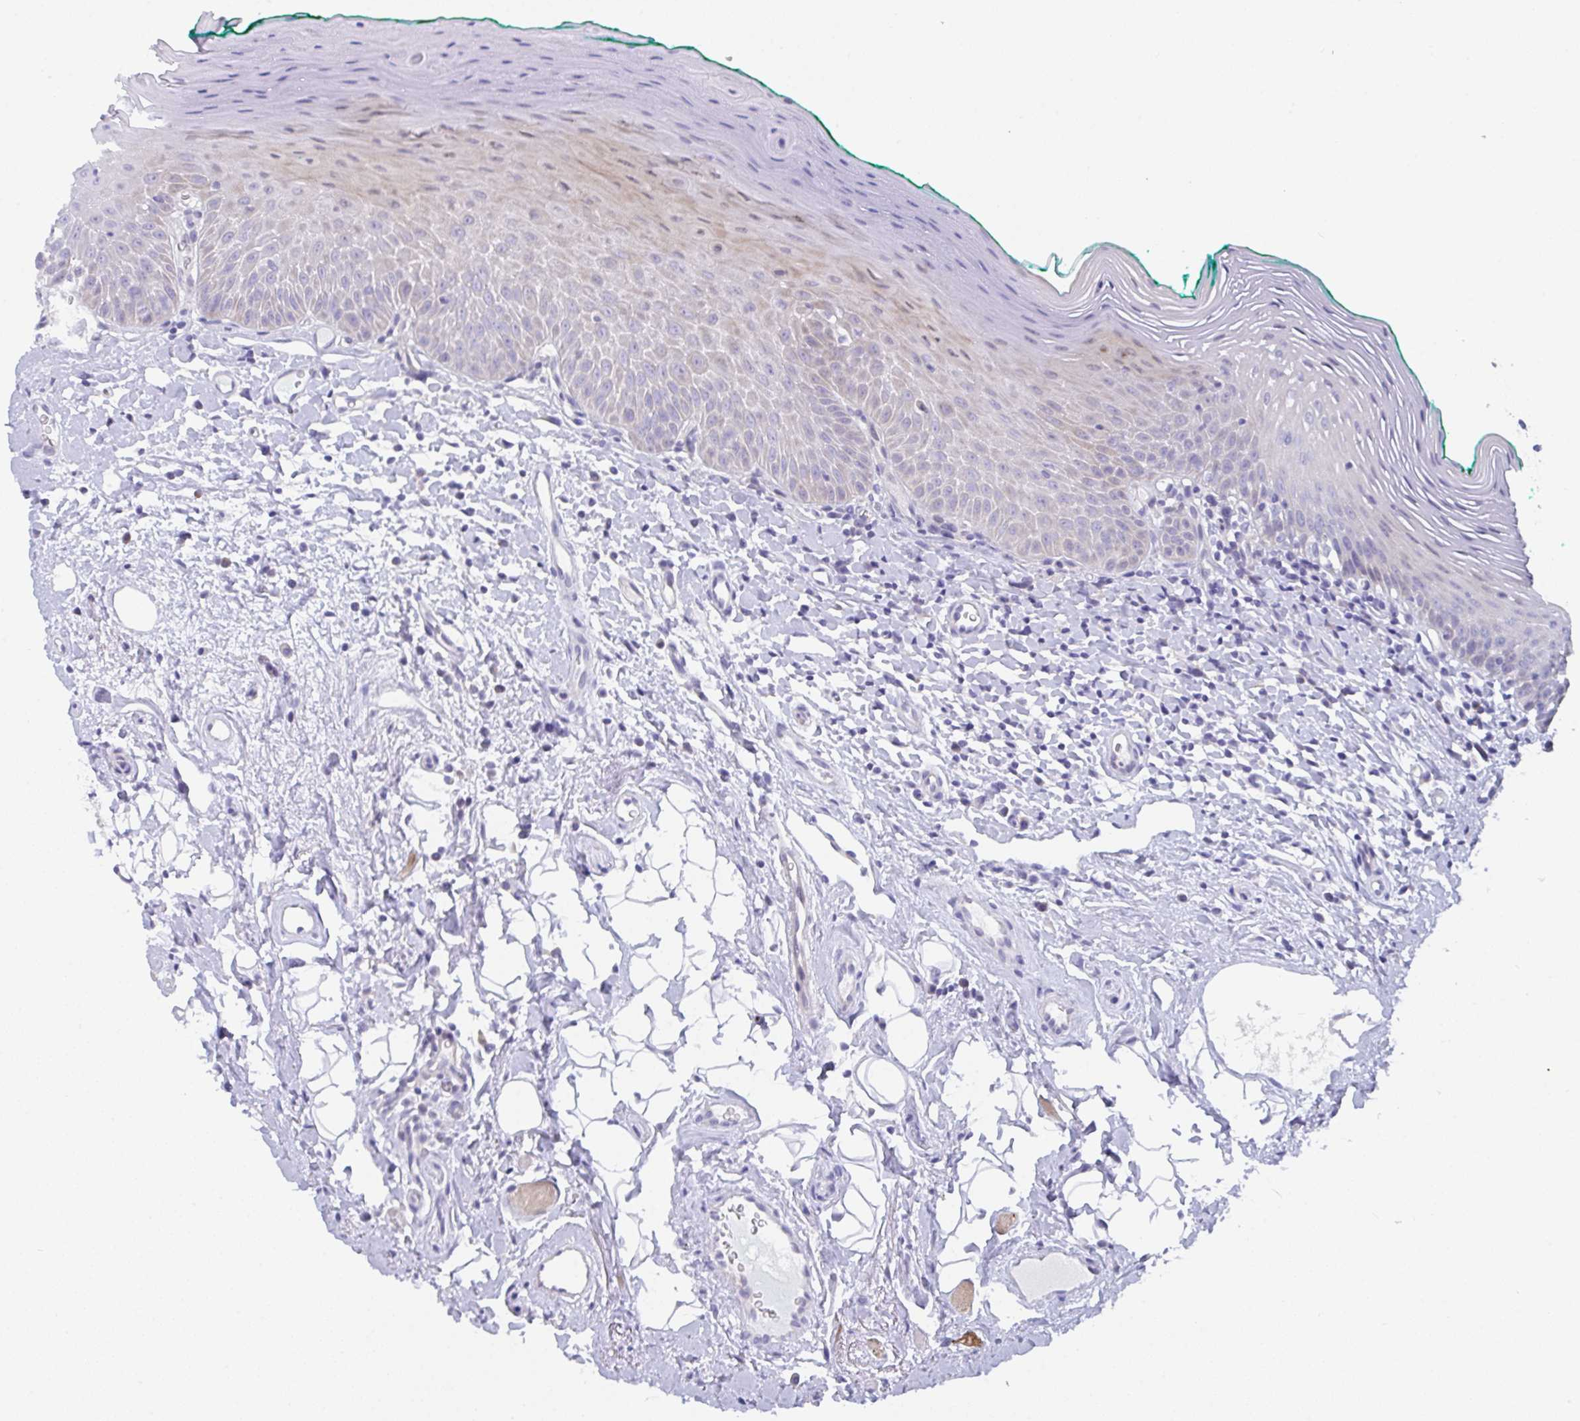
{"staining": {"intensity": "negative", "quantity": "none", "location": "none"}, "tissue": "oral mucosa", "cell_type": "Squamous epithelial cells", "image_type": "normal", "snomed": [{"axis": "morphology", "description": "Normal tissue, NOS"}, {"axis": "topography", "description": "Oral tissue"}, {"axis": "topography", "description": "Tounge, NOS"}], "caption": "IHC of normal human oral mucosa shows no staining in squamous epithelial cells.", "gene": "FBXO47", "patient": {"sex": "male", "age": 83}}